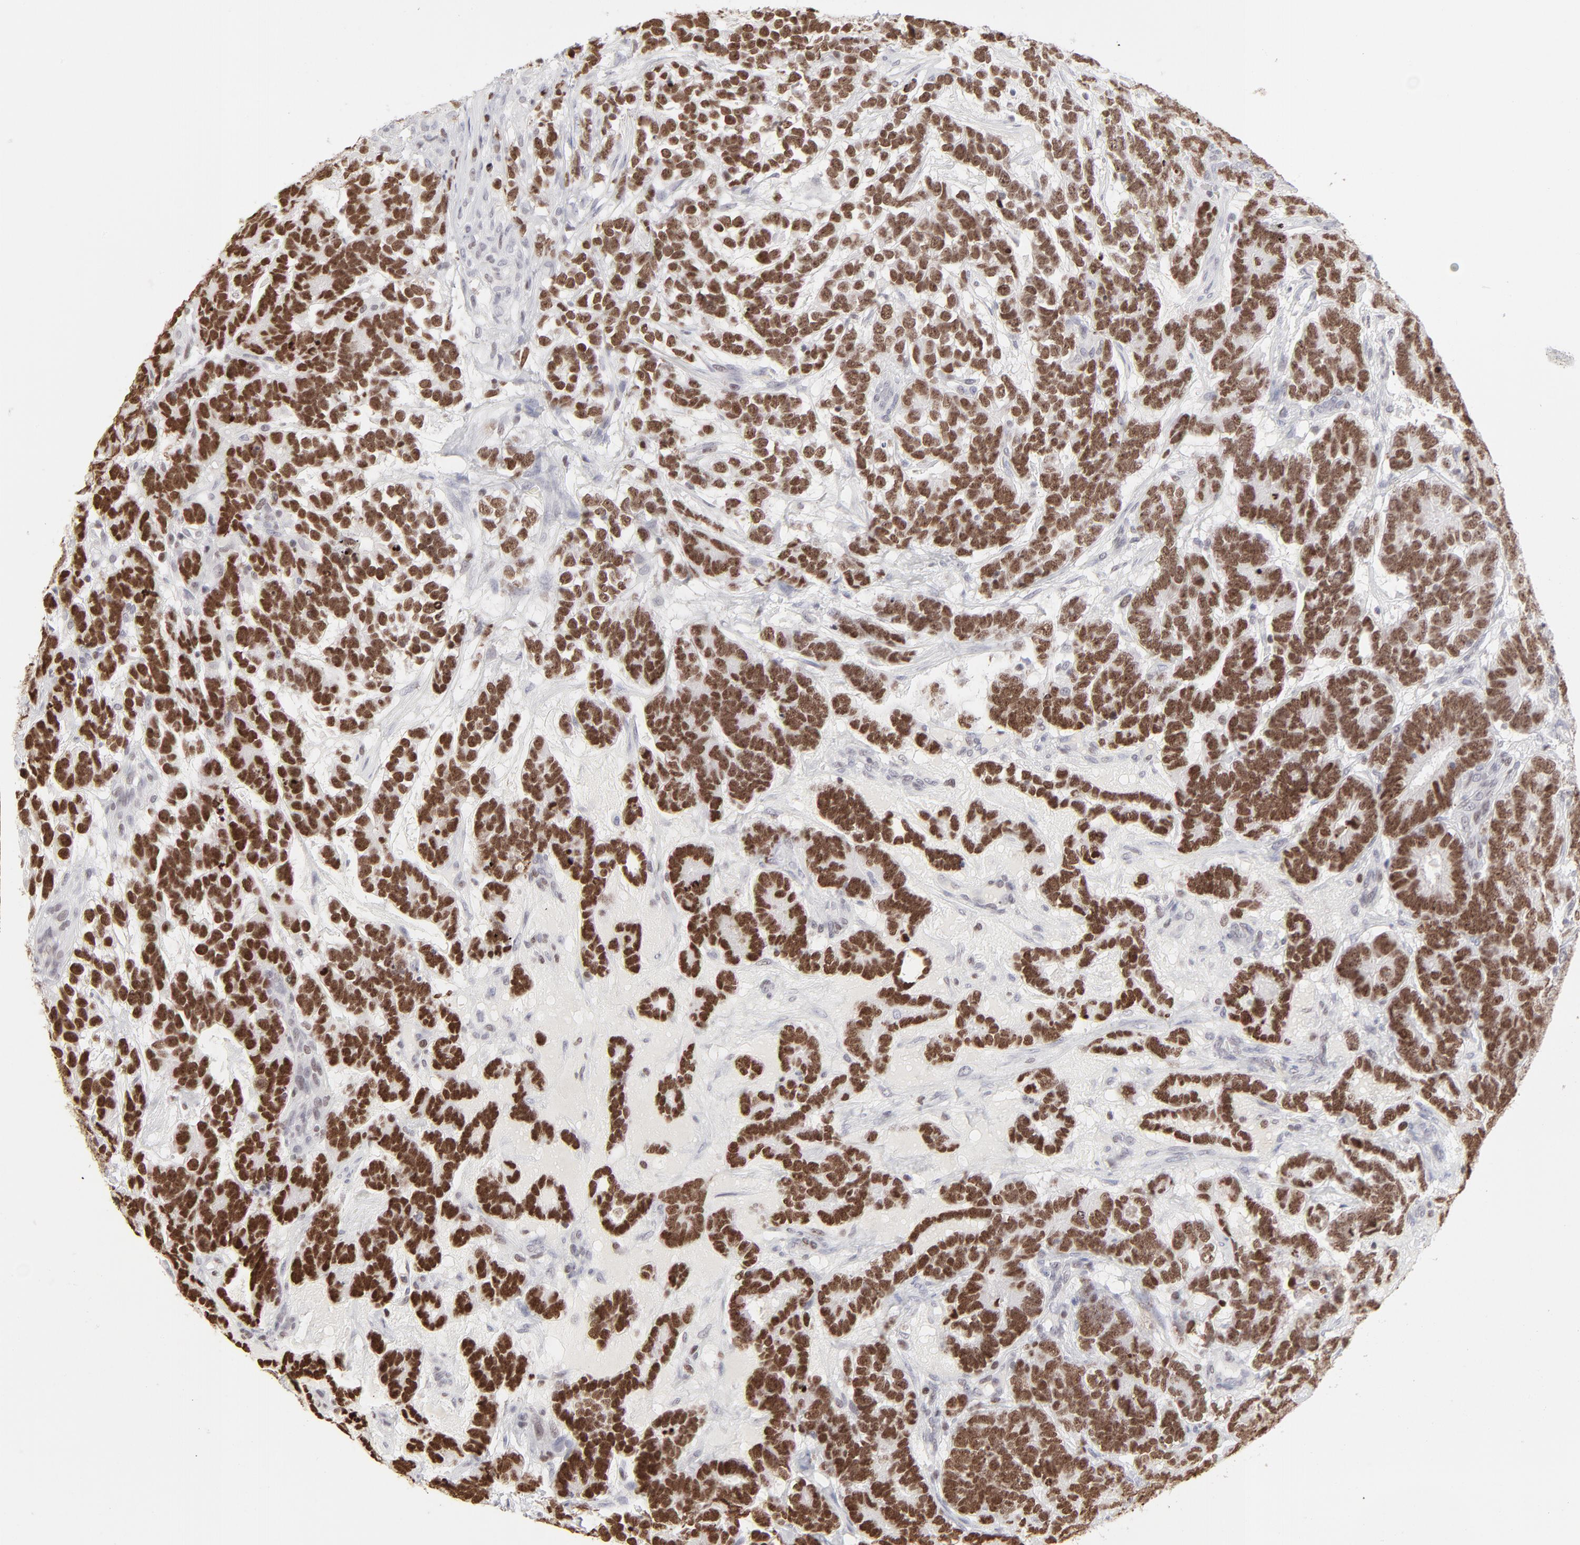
{"staining": {"intensity": "strong", "quantity": ">75%", "location": "nuclear"}, "tissue": "testis cancer", "cell_type": "Tumor cells", "image_type": "cancer", "snomed": [{"axis": "morphology", "description": "Carcinoma, Embryonal, NOS"}, {"axis": "topography", "description": "Testis"}], "caption": "Immunohistochemistry (IHC) image of human embryonal carcinoma (testis) stained for a protein (brown), which reveals high levels of strong nuclear positivity in about >75% of tumor cells.", "gene": "PARP1", "patient": {"sex": "male", "age": 26}}